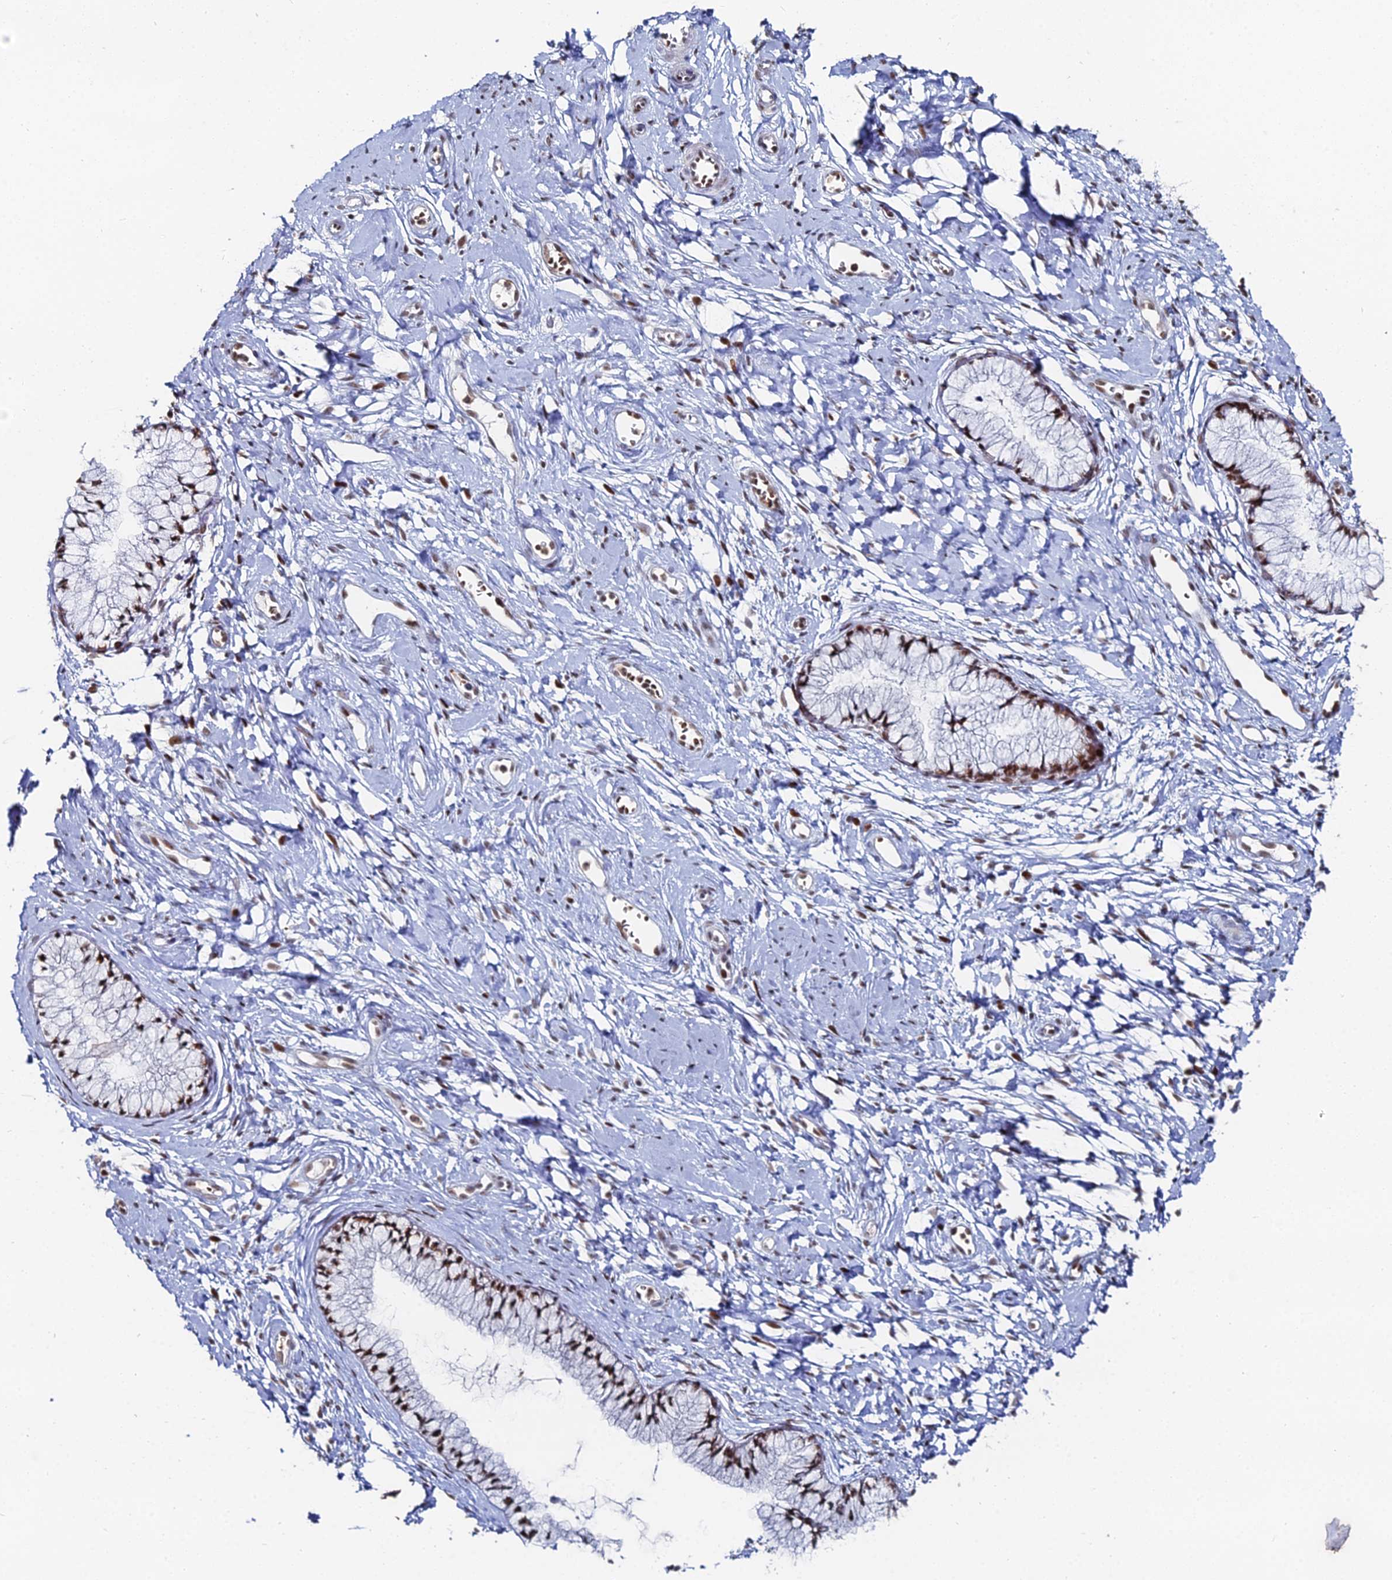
{"staining": {"intensity": "moderate", "quantity": ">75%", "location": "nuclear"}, "tissue": "cervix", "cell_type": "Glandular cells", "image_type": "normal", "snomed": [{"axis": "morphology", "description": "Normal tissue, NOS"}, {"axis": "topography", "description": "Cervix"}], "caption": "IHC photomicrograph of unremarkable human cervix stained for a protein (brown), which shows medium levels of moderate nuclear positivity in about >75% of glandular cells.", "gene": "GSC2", "patient": {"sex": "female", "age": 42}}